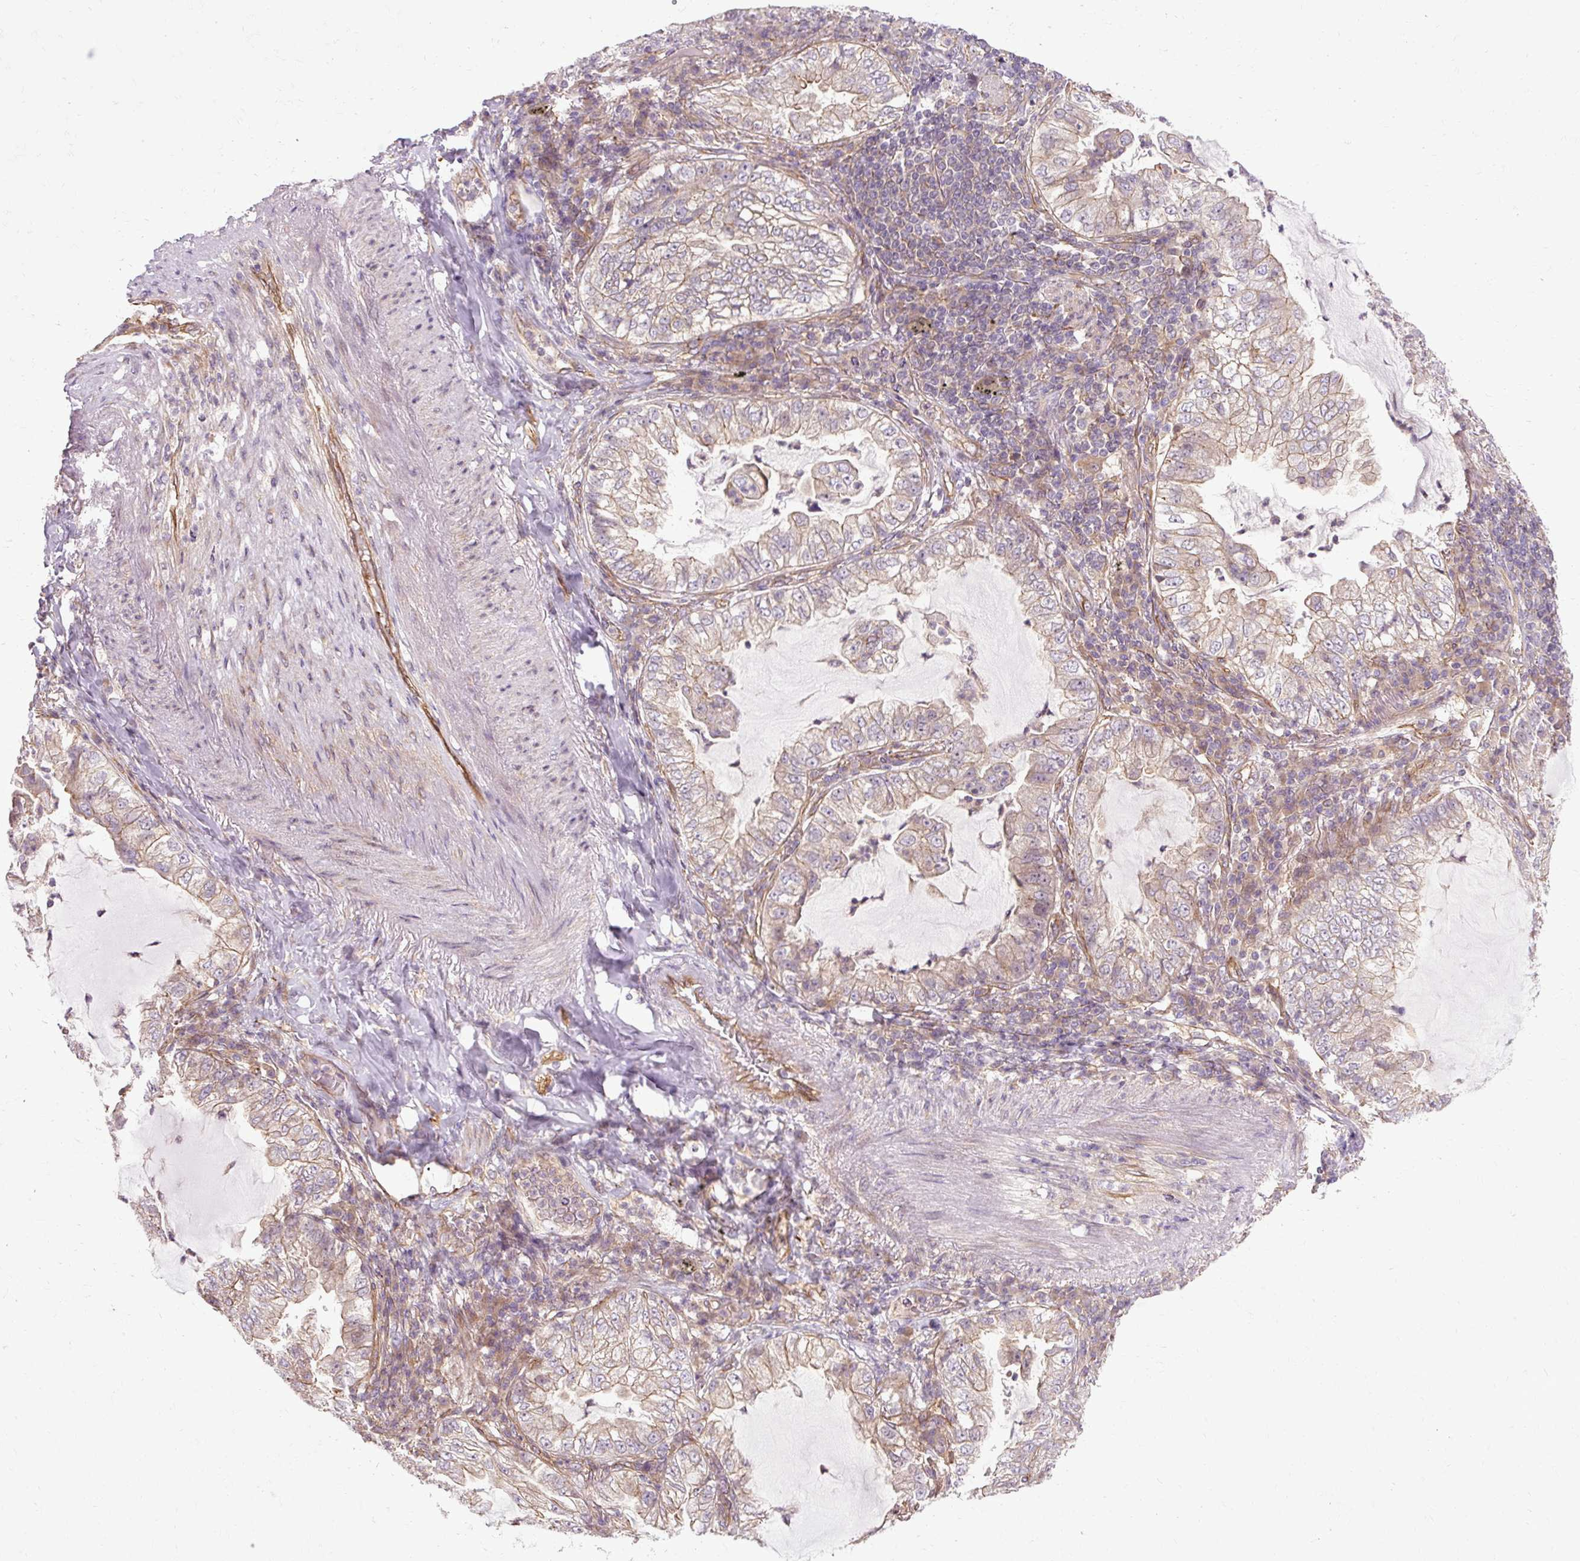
{"staining": {"intensity": "negative", "quantity": "none", "location": "none"}, "tissue": "lung cancer", "cell_type": "Tumor cells", "image_type": "cancer", "snomed": [{"axis": "morphology", "description": "Adenocarcinoma, NOS"}, {"axis": "topography", "description": "Lung"}], "caption": "This is an IHC image of adenocarcinoma (lung). There is no staining in tumor cells.", "gene": "CCDC93", "patient": {"sex": "female", "age": 73}}